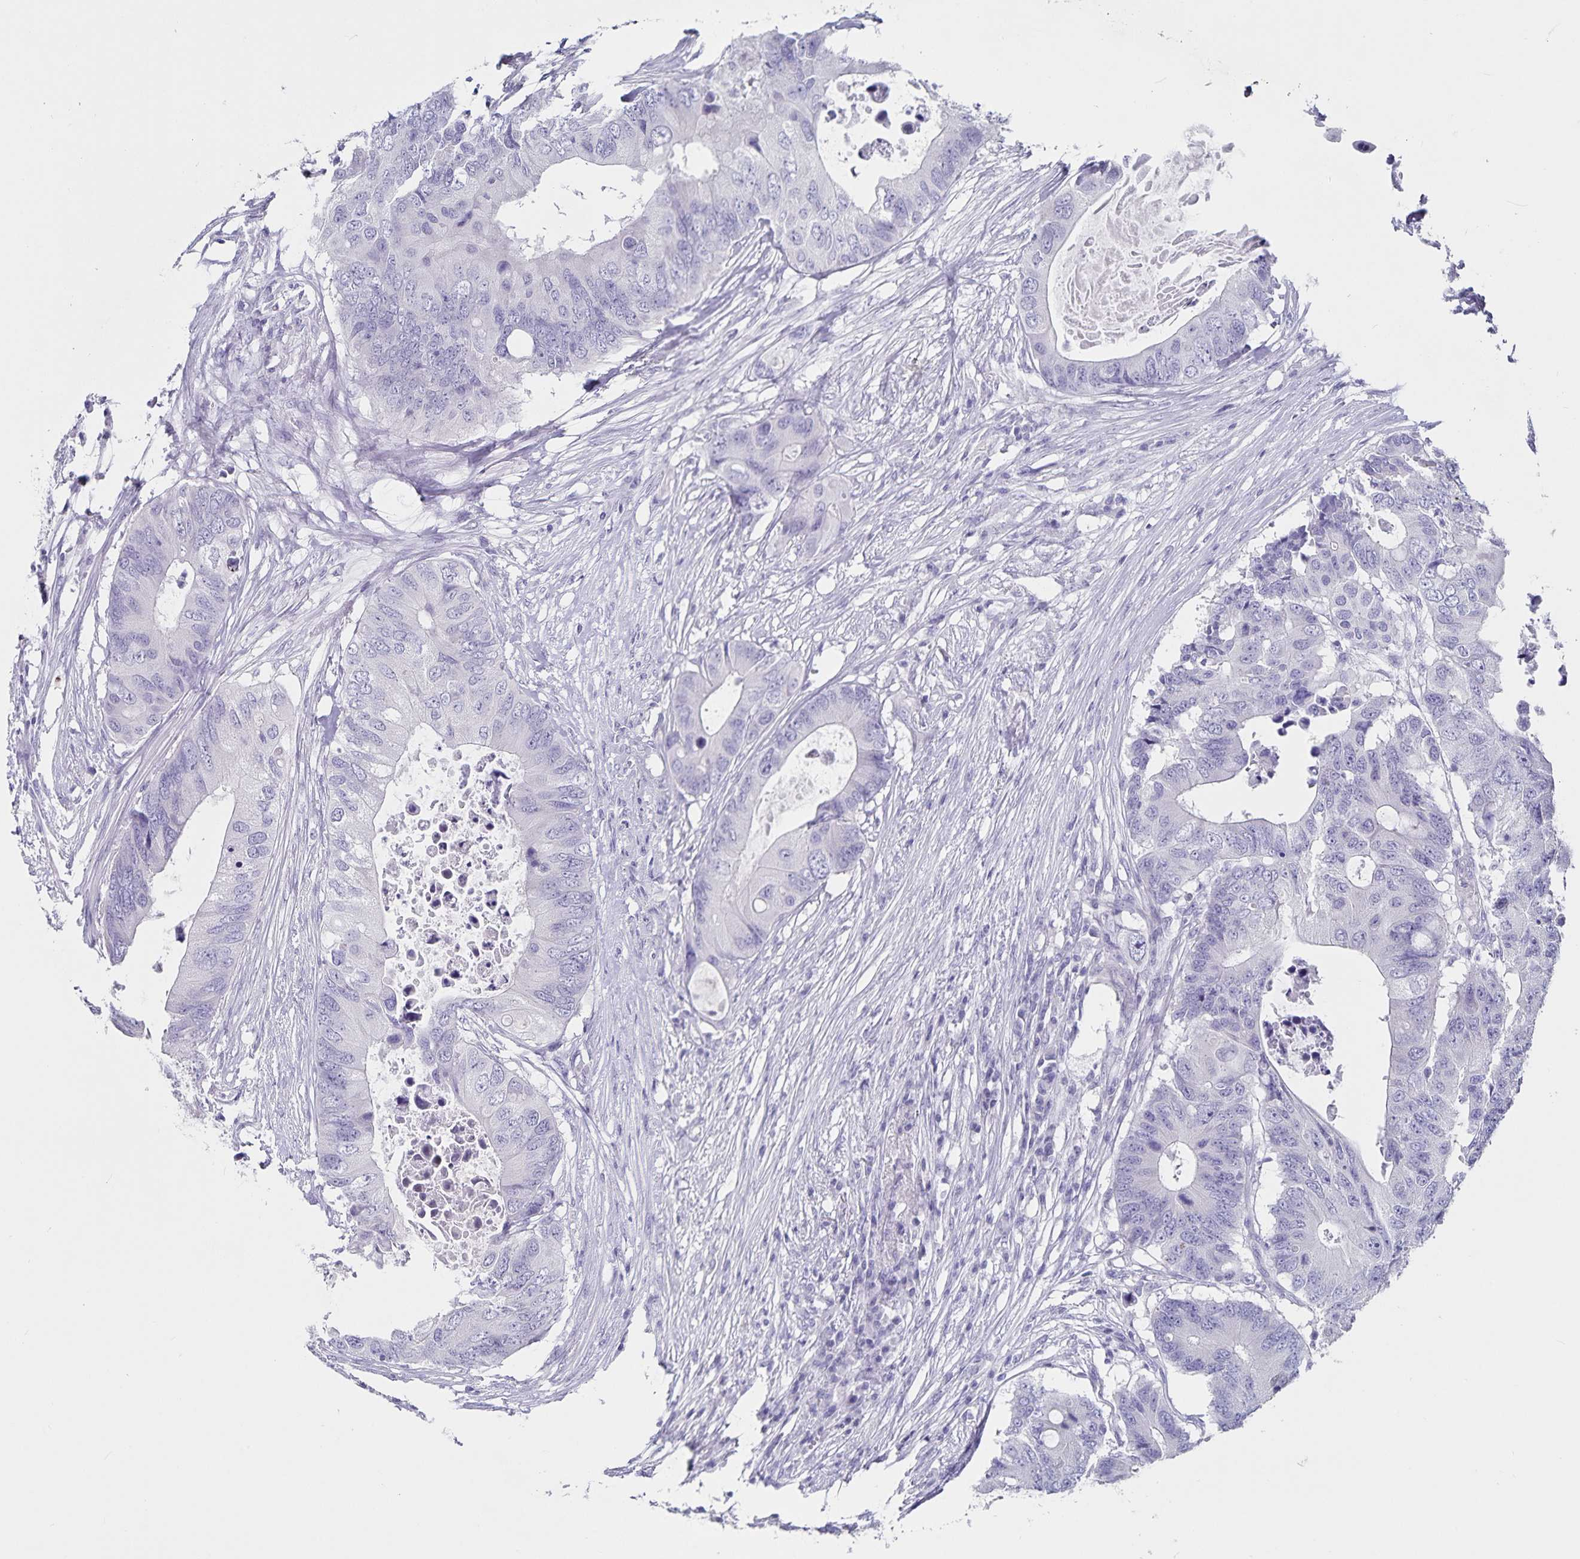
{"staining": {"intensity": "negative", "quantity": "none", "location": "none"}, "tissue": "colorectal cancer", "cell_type": "Tumor cells", "image_type": "cancer", "snomed": [{"axis": "morphology", "description": "Adenocarcinoma, NOS"}, {"axis": "topography", "description": "Colon"}], "caption": "A photomicrograph of colorectal adenocarcinoma stained for a protein displays no brown staining in tumor cells.", "gene": "PLAC1", "patient": {"sex": "male", "age": 71}}